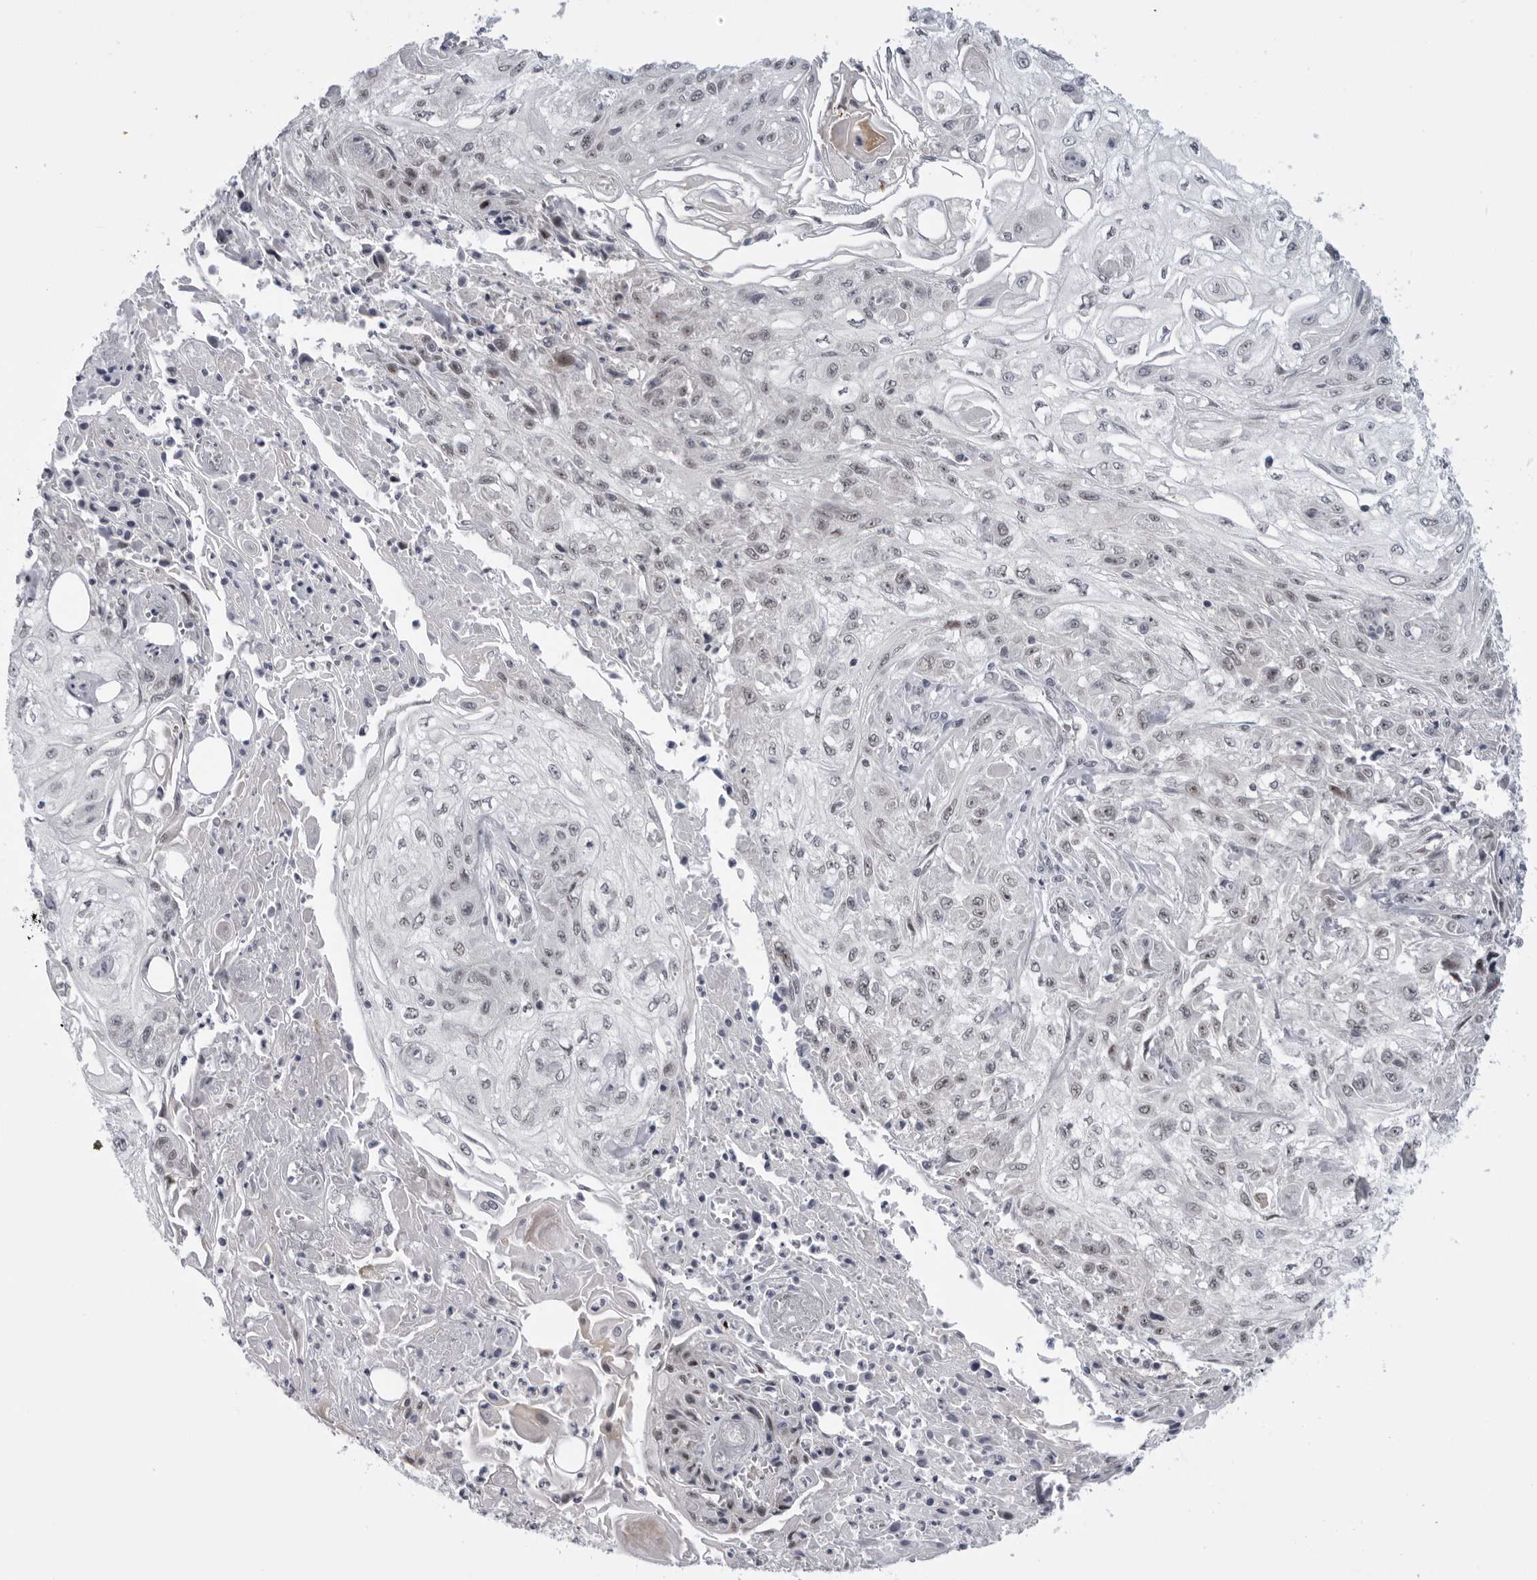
{"staining": {"intensity": "weak", "quantity": "<25%", "location": "nuclear"}, "tissue": "skin cancer", "cell_type": "Tumor cells", "image_type": "cancer", "snomed": [{"axis": "morphology", "description": "Squamous cell carcinoma, NOS"}, {"axis": "morphology", "description": "Squamous cell carcinoma, metastatic, NOS"}, {"axis": "topography", "description": "Skin"}, {"axis": "topography", "description": "Lymph node"}], "caption": "Human skin metastatic squamous cell carcinoma stained for a protein using IHC reveals no expression in tumor cells.", "gene": "ALPK2", "patient": {"sex": "male", "age": 75}}